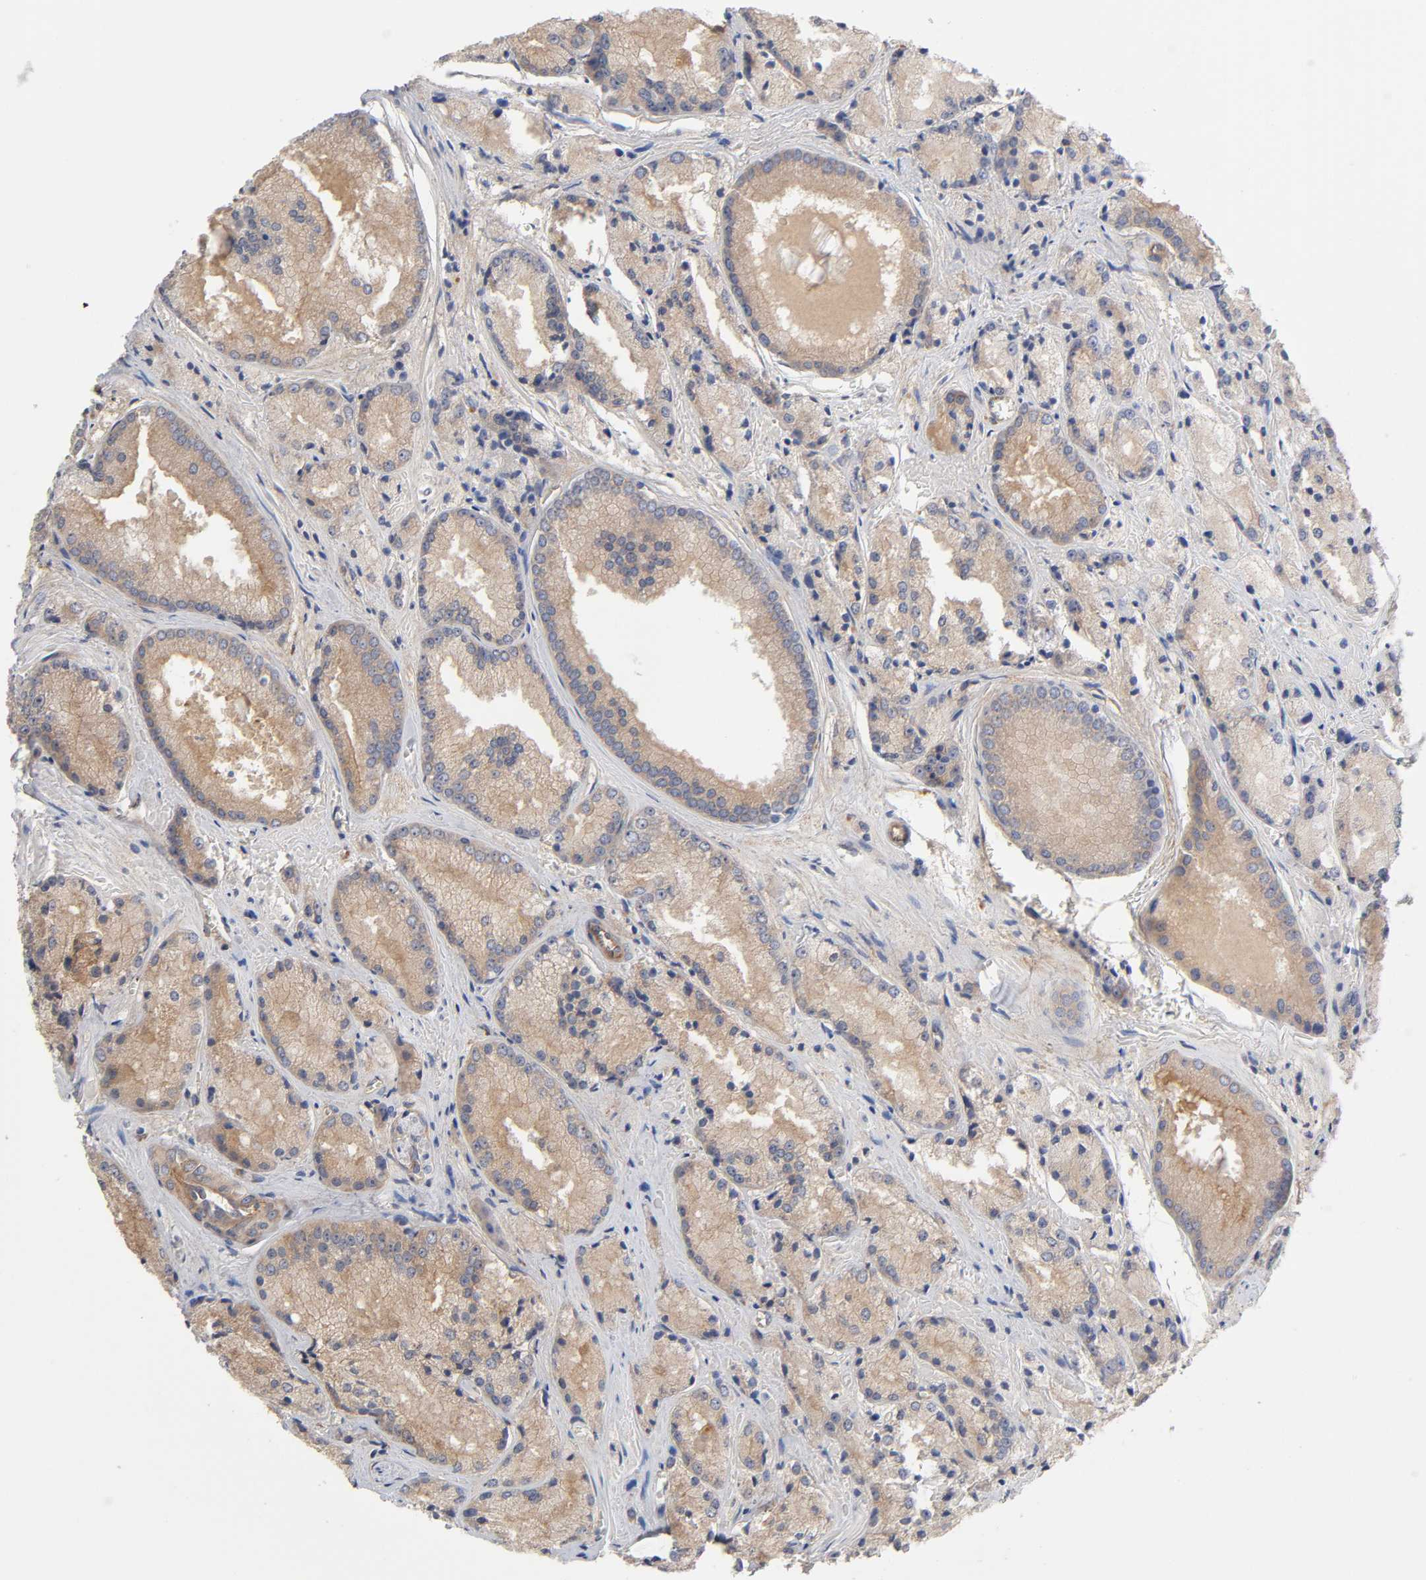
{"staining": {"intensity": "weak", "quantity": ">75%", "location": "cytoplasmic/membranous"}, "tissue": "prostate cancer", "cell_type": "Tumor cells", "image_type": "cancer", "snomed": [{"axis": "morphology", "description": "Adenocarcinoma, Low grade"}, {"axis": "topography", "description": "Prostate"}], "caption": "Prostate adenocarcinoma (low-grade) tissue reveals weak cytoplasmic/membranous expression in approximately >75% of tumor cells, visualized by immunohistochemistry.", "gene": "RAB13", "patient": {"sex": "male", "age": 64}}